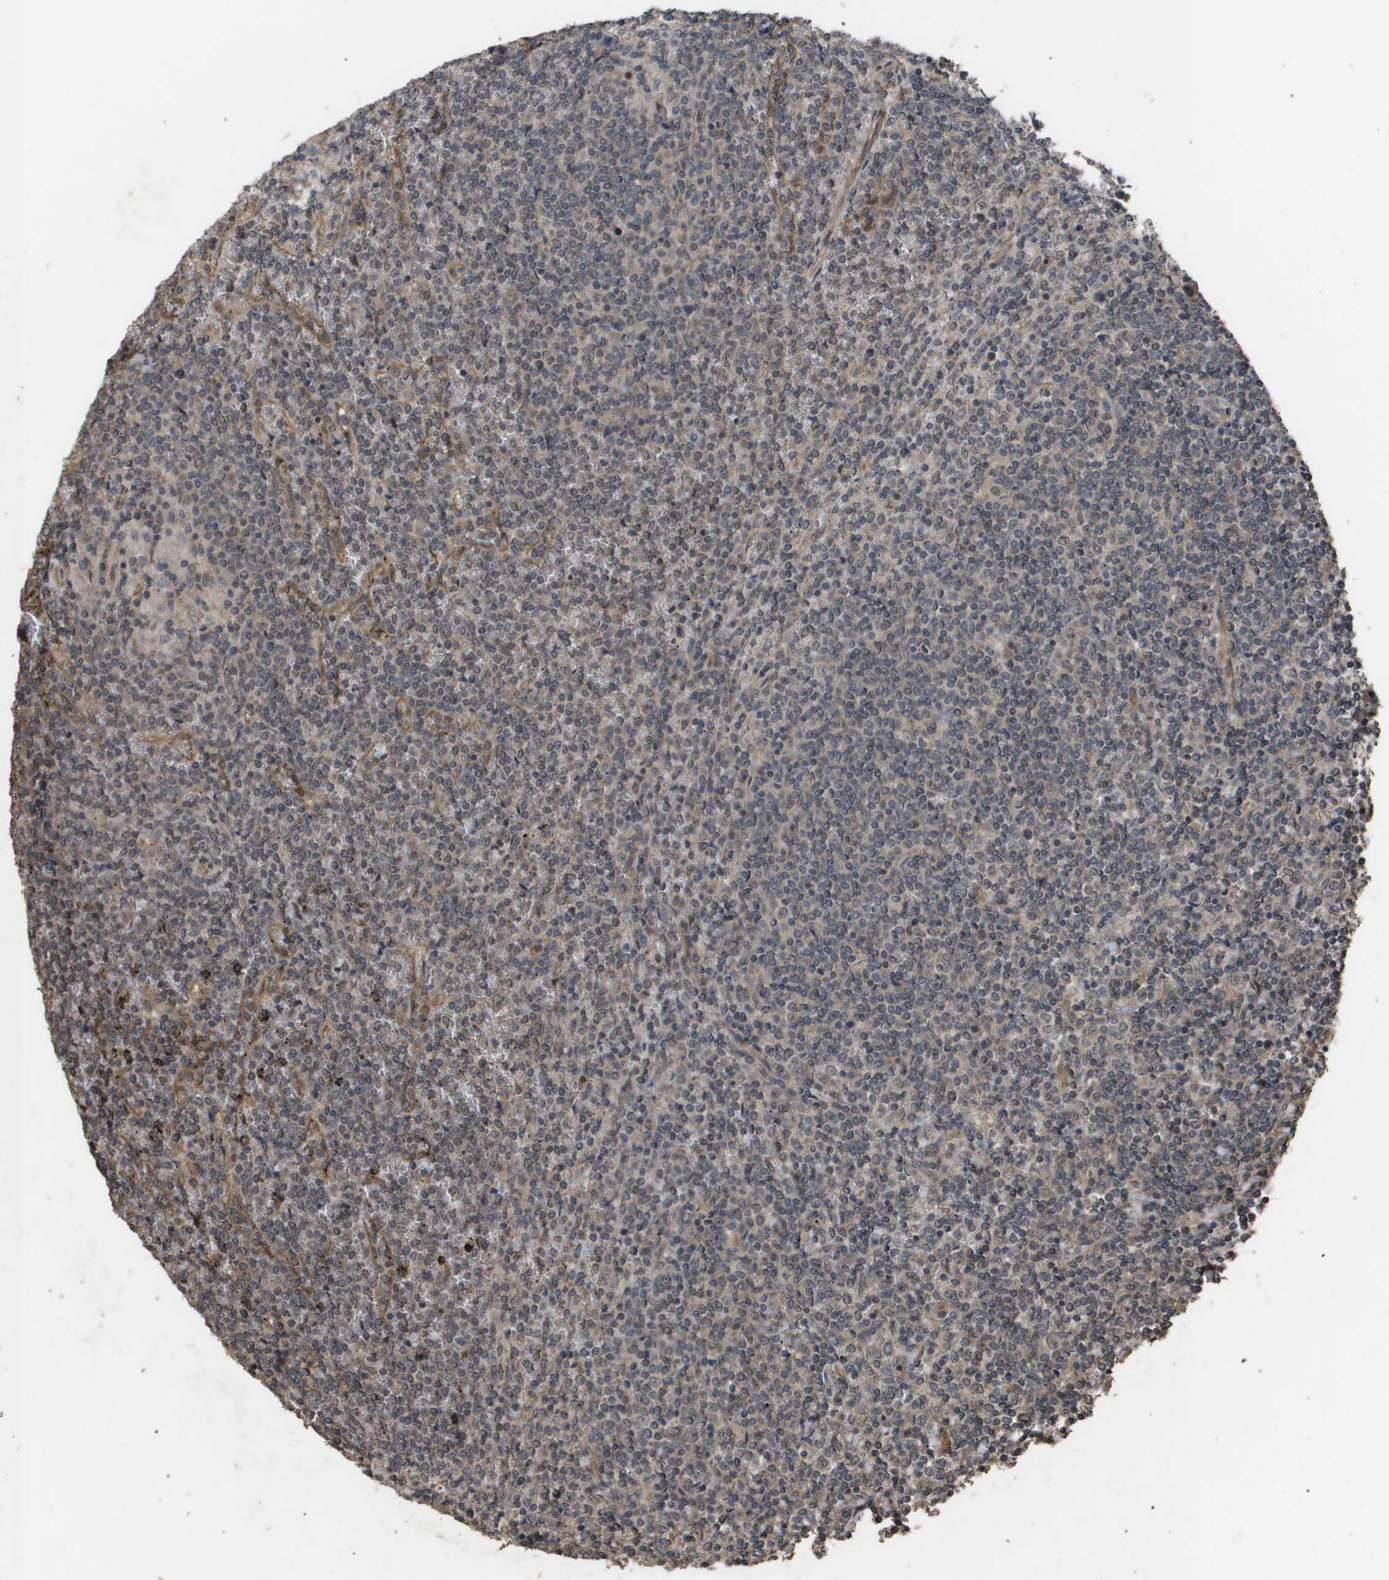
{"staining": {"intensity": "weak", "quantity": ">75%", "location": "cytoplasmic/membranous"}, "tissue": "lymphoma", "cell_type": "Tumor cells", "image_type": "cancer", "snomed": [{"axis": "morphology", "description": "Malignant lymphoma, non-Hodgkin's type, Low grade"}, {"axis": "topography", "description": "Spleen"}], "caption": "IHC of human malignant lymphoma, non-Hodgkin's type (low-grade) shows low levels of weak cytoplasmic/membranous expression in about >75% of tumor cells.", "gene": "CUL5", "patient": {"sex": "female", "age": 19}}